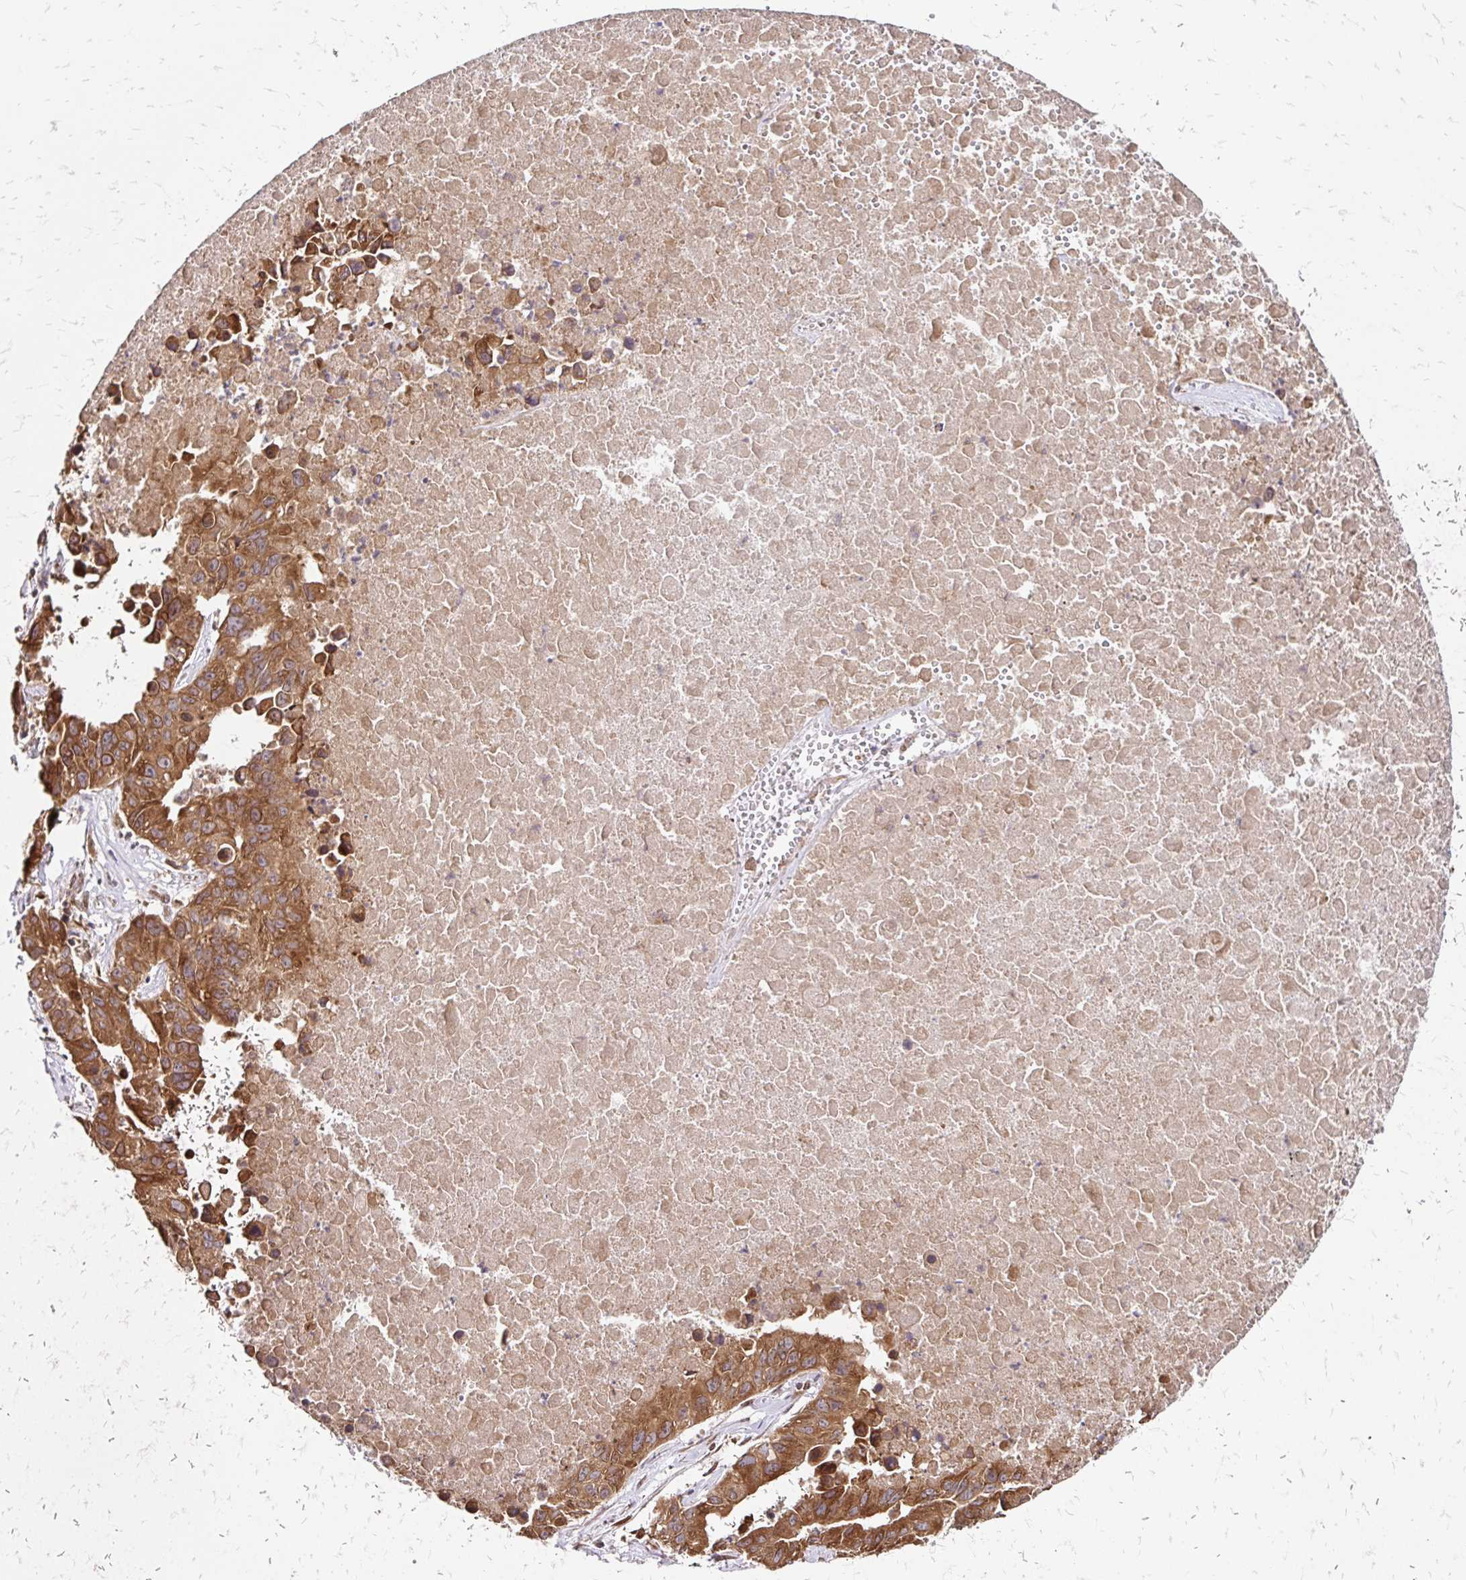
{"staining": {"intensity": "strong", "quantity": ">75%", "location": "cytoplasmic/membranous"}, "tissue": "lung cancer", "cell_type": "Tumor cells", "image_type": "cancer", "snomed": [{"axis": "morphology", "description": "Adenocarcinoma, NOS"}, {"axis": "topography", "description": "Lymph node"}, {"axis": "topography", "description": "Lung"}], "caption": "A high-resolution photomicrograph shows immunohistochemistry (IHC) staining of lung adenocarcinoma, which reveals strong cytoplasmic/membranous staining in about >75% of tumor cells. The staining was performed using DAB to visualize the protein expression in brown, while the nuclei were stained in blue with hematoxylin (Magnification: 20x).", "gene": "ZW10", "patient": {"sex": "male", "age": 64}}